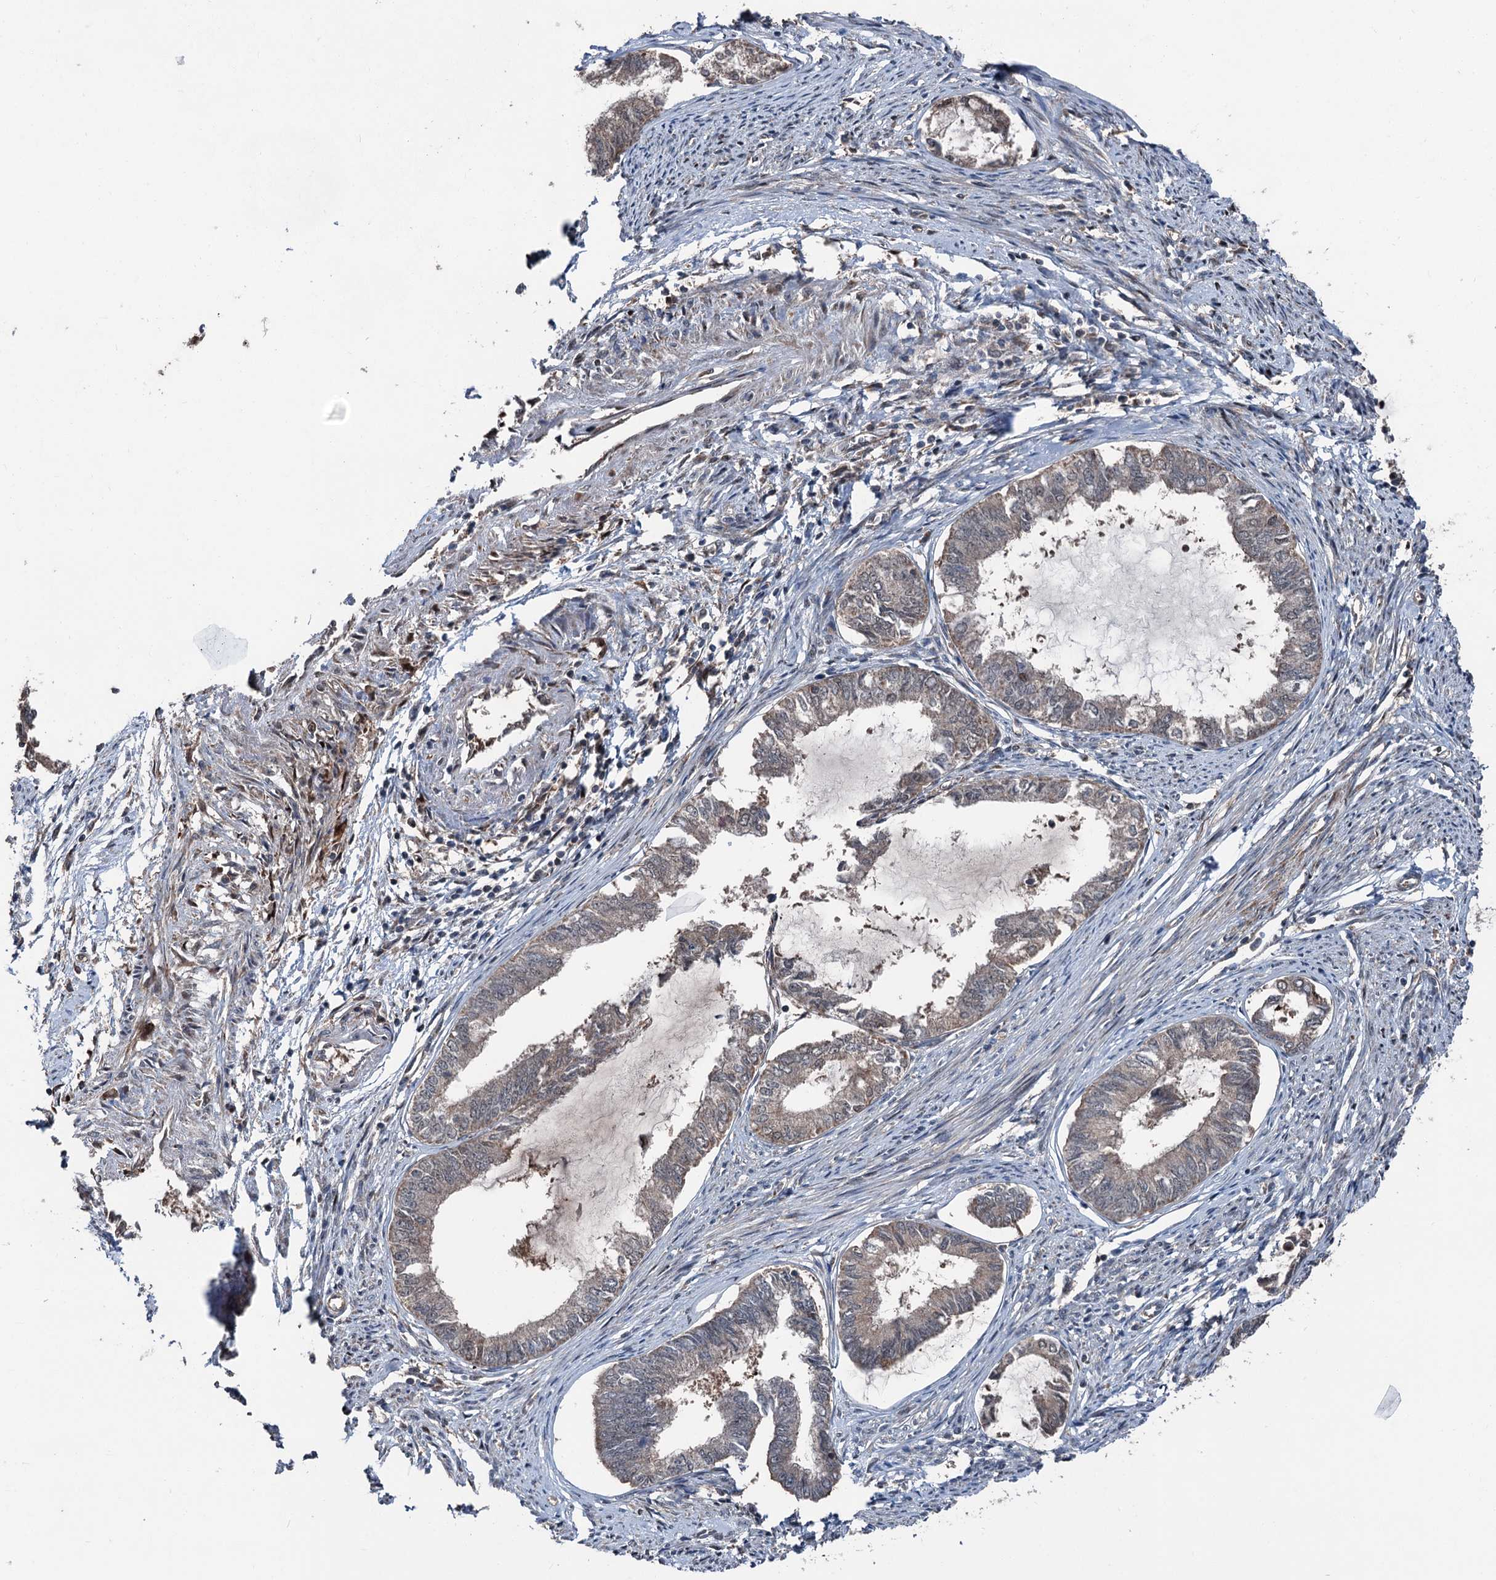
{"staining": {"intensity": "moderate", "quantity": "<25%", "location": "cytoplasmic/membranous"}, "tissue": "endometrial cancer", "cell_type": "Tumor cells", "image_type": "cancer", "snomed": [{"axis": "morphology", "description": "Adenocarcinoma, NOS"}, {"axis": "topography", "description": "Endometrium"}], "caption": "DAB (3,3'-diaminobenzidine) immunohistochemical staining of human endometrial cancer (adenocarcinoma) shows moderate cytoplasmic/membranous protein positivity in about <25% of tumor cells. (DAB = brown stain, brightfield microscopy at high magnification).", "gene": "PSMD13", "patient": {"sex": "female", "age": 86}}